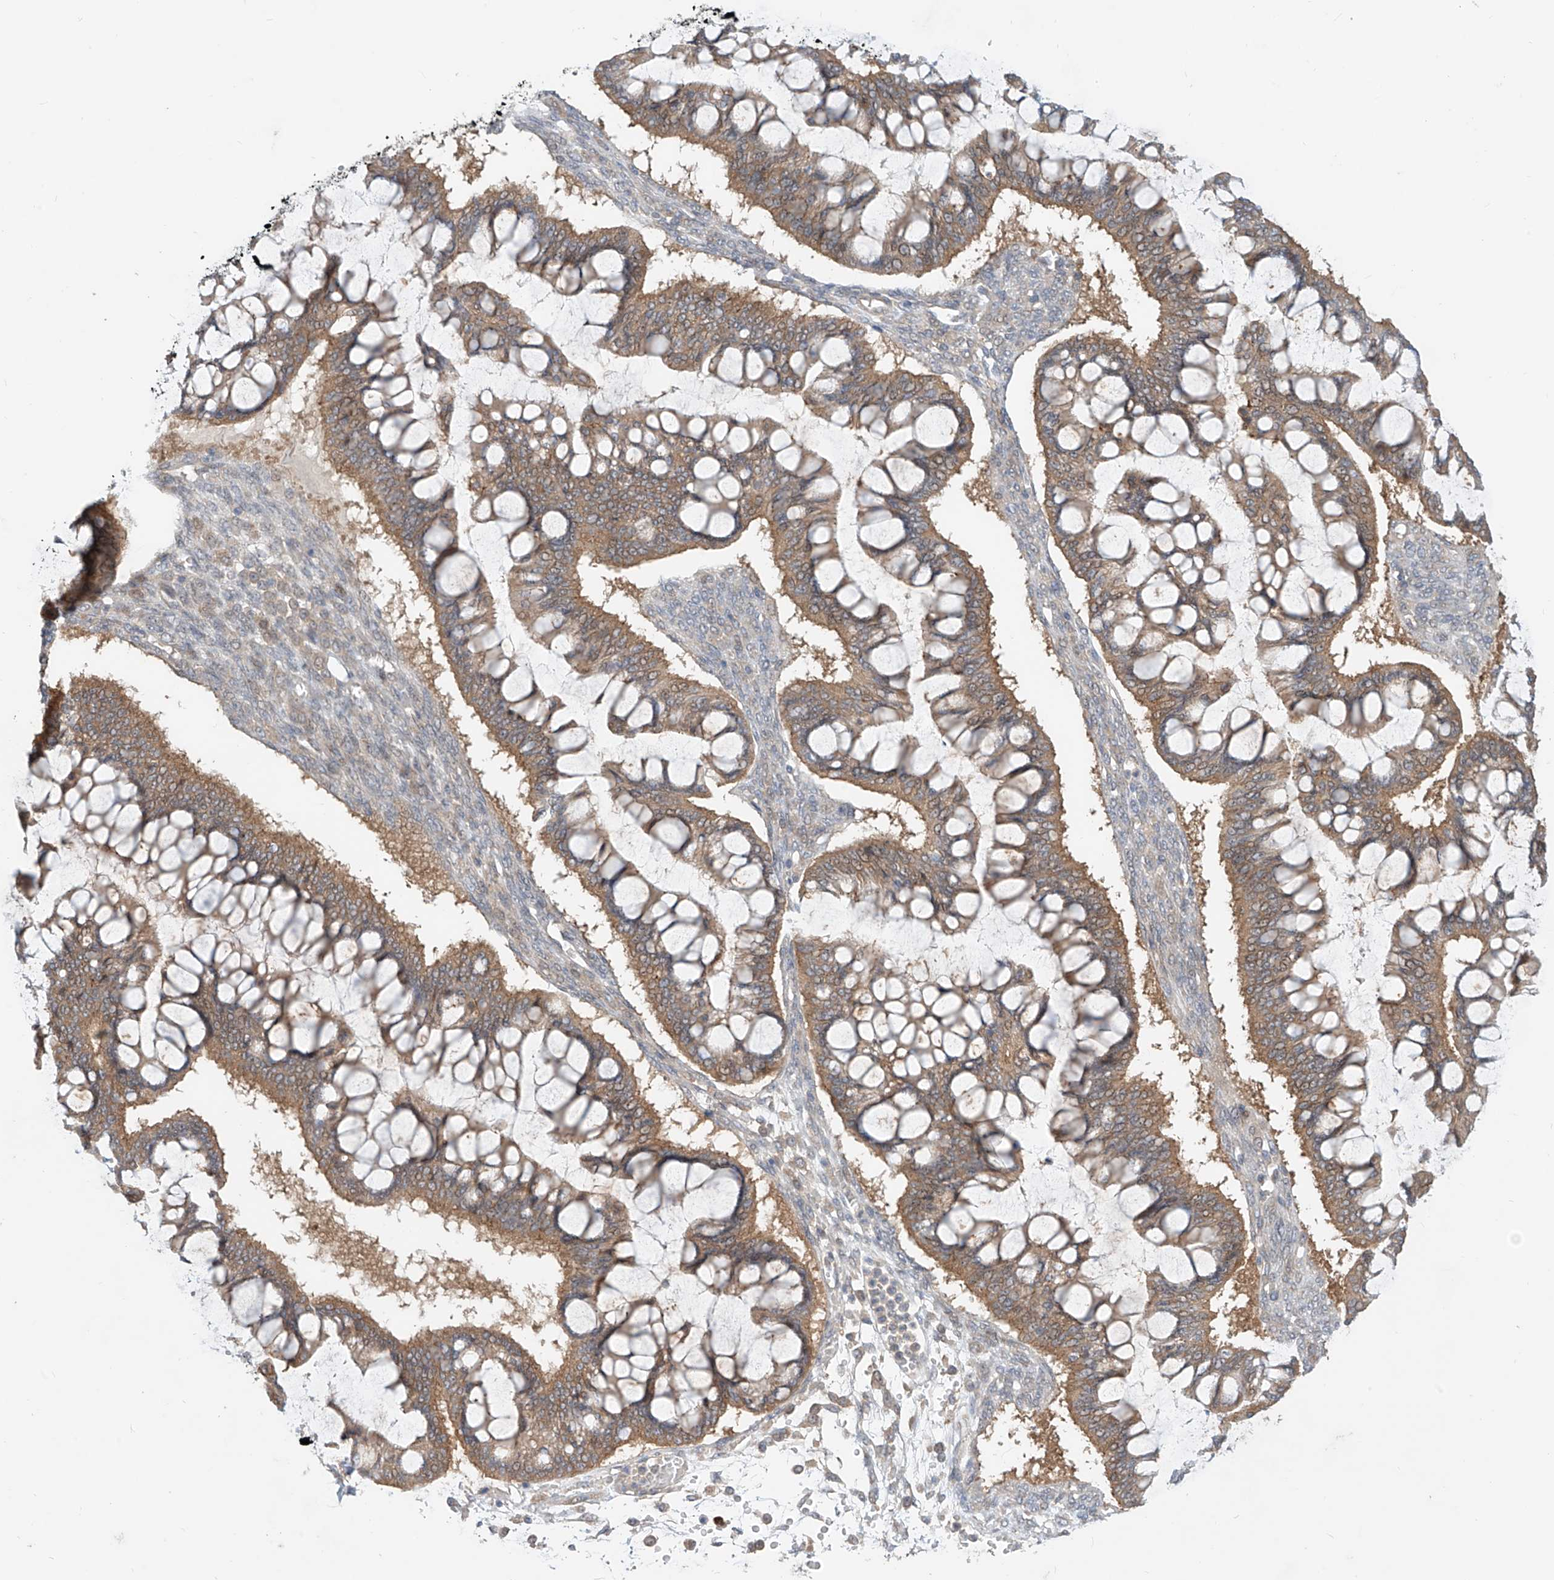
{"staining": {"intensity": "moderate", "quantity": ">75%", "location": "cytoplasmic/membranous"}, "tissue": "ovarian cancer", "cell_type": "Tumor cells", "image_type": "cancer", "snomed": [{"axis": "morphology", "description": "Cystadenocarcinoma, mucinous, NOS"}, {"axis": "topography", "description": "Ovary"}], "caption": "This image reveals mucinous cystadenocarcinoma (ovarian) stained with immunohistochemistry to label a protein in brown. The cytoplasmic/membranous of tumor cells show moderate positivity for the protein. Nuclei are counter-stained blue.", "gene": "MTUS2", "patient": {"sex": "female", "age": 73}}